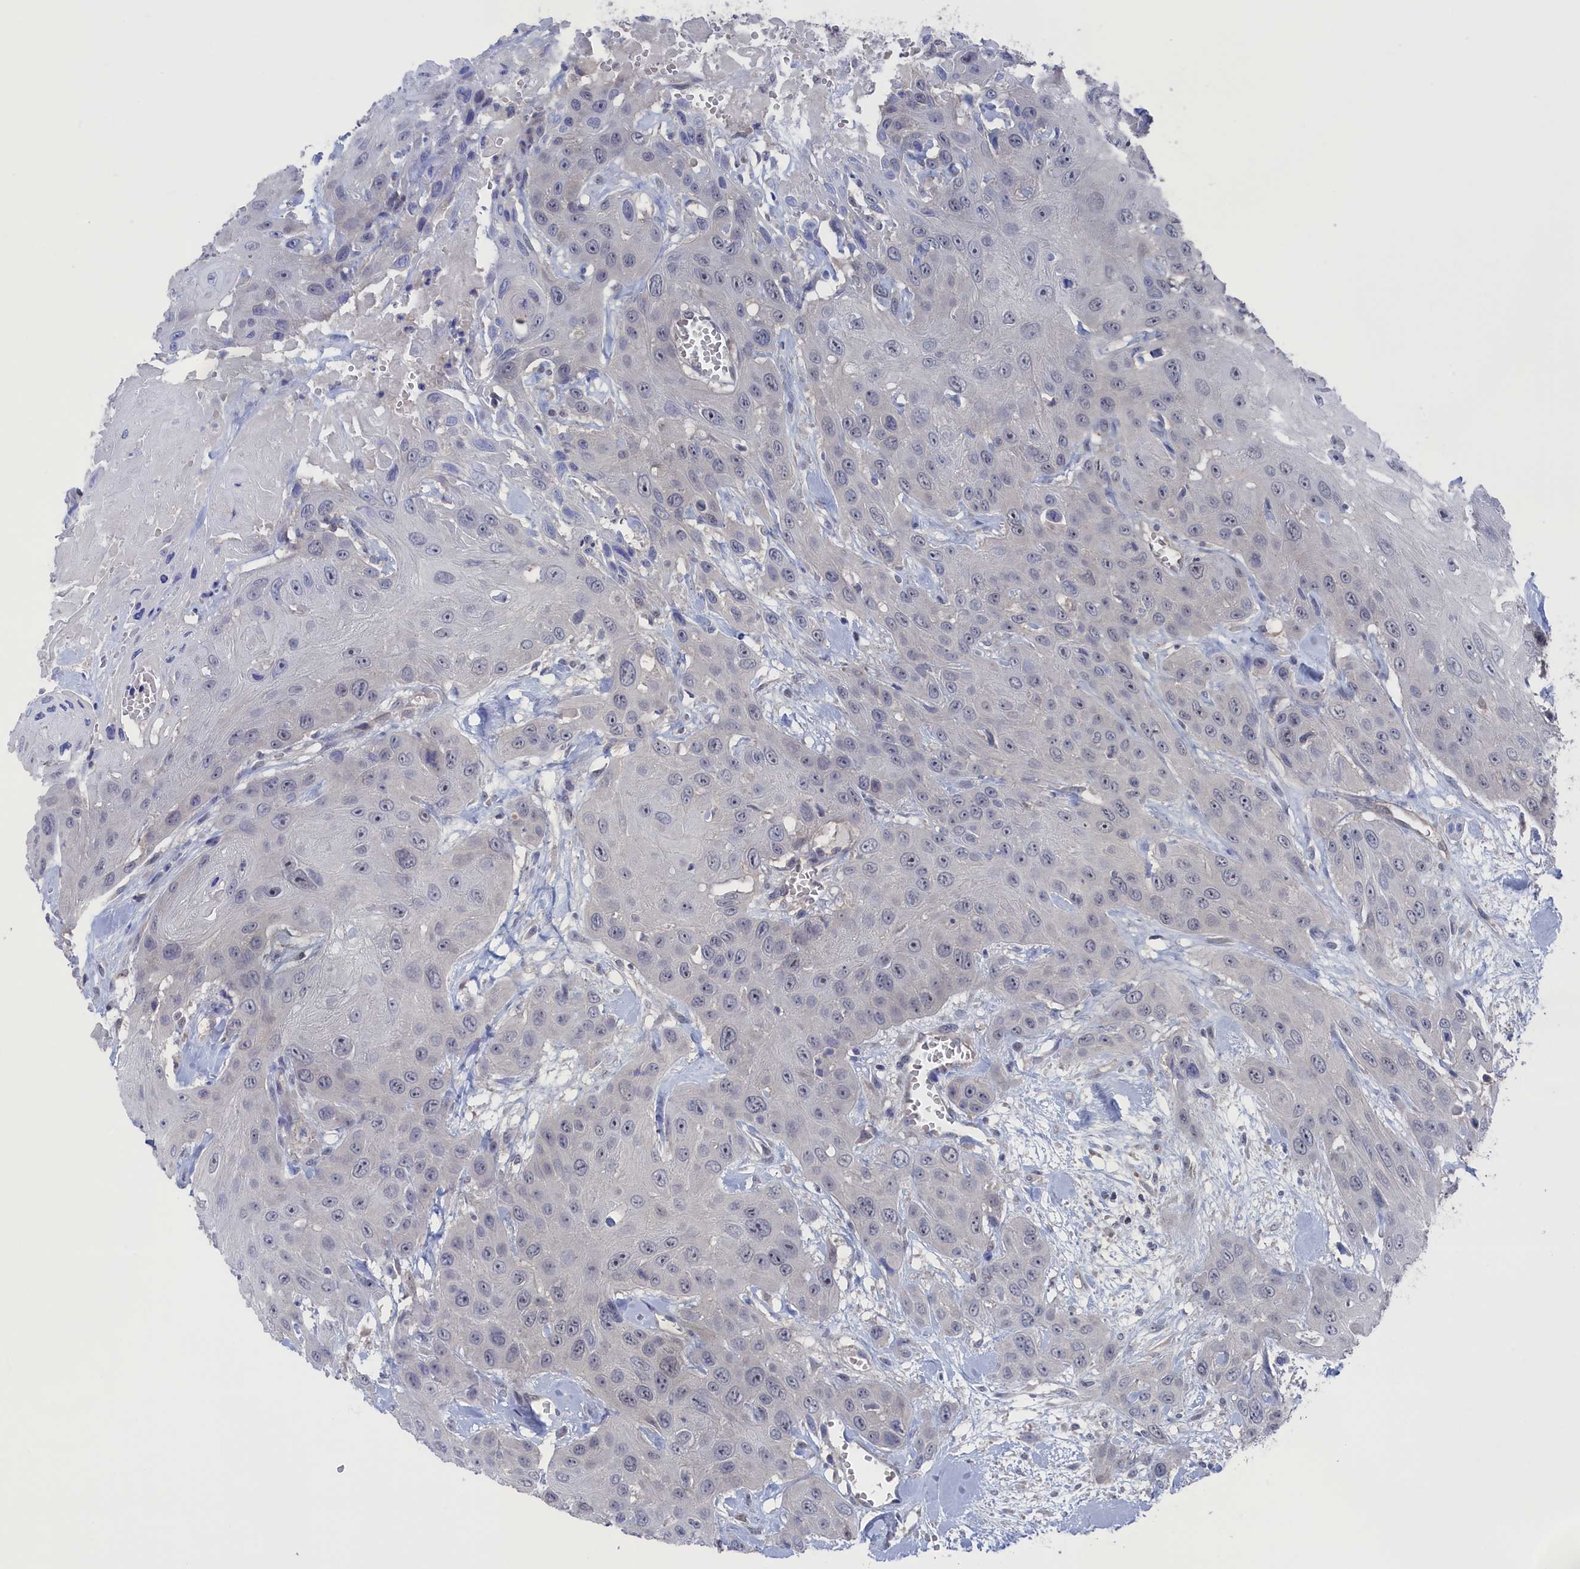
{"staining": {"intensity": "negative", "quantity": "none", "location": "none"}, "tissue": "head and neck cancer", "cell_type": "Tumor cells", "image_type": "cancer", "snomed": [{"axis": "morphology", "description": "Squamous cell carcinoma, NOS"}, {"axis": "topography", "description": "Head-Neck"}], "caption": "Immunohistochemistry micrograph of neoplastic tissue: human squamous cell carcinoma (head and neck) stained with DAB (3,3'-diaminobenzidine) displays no significant protein positivity in tumor cells.", "gene": "NUTF2", "patient": {"sex": "male", "age": 81}}